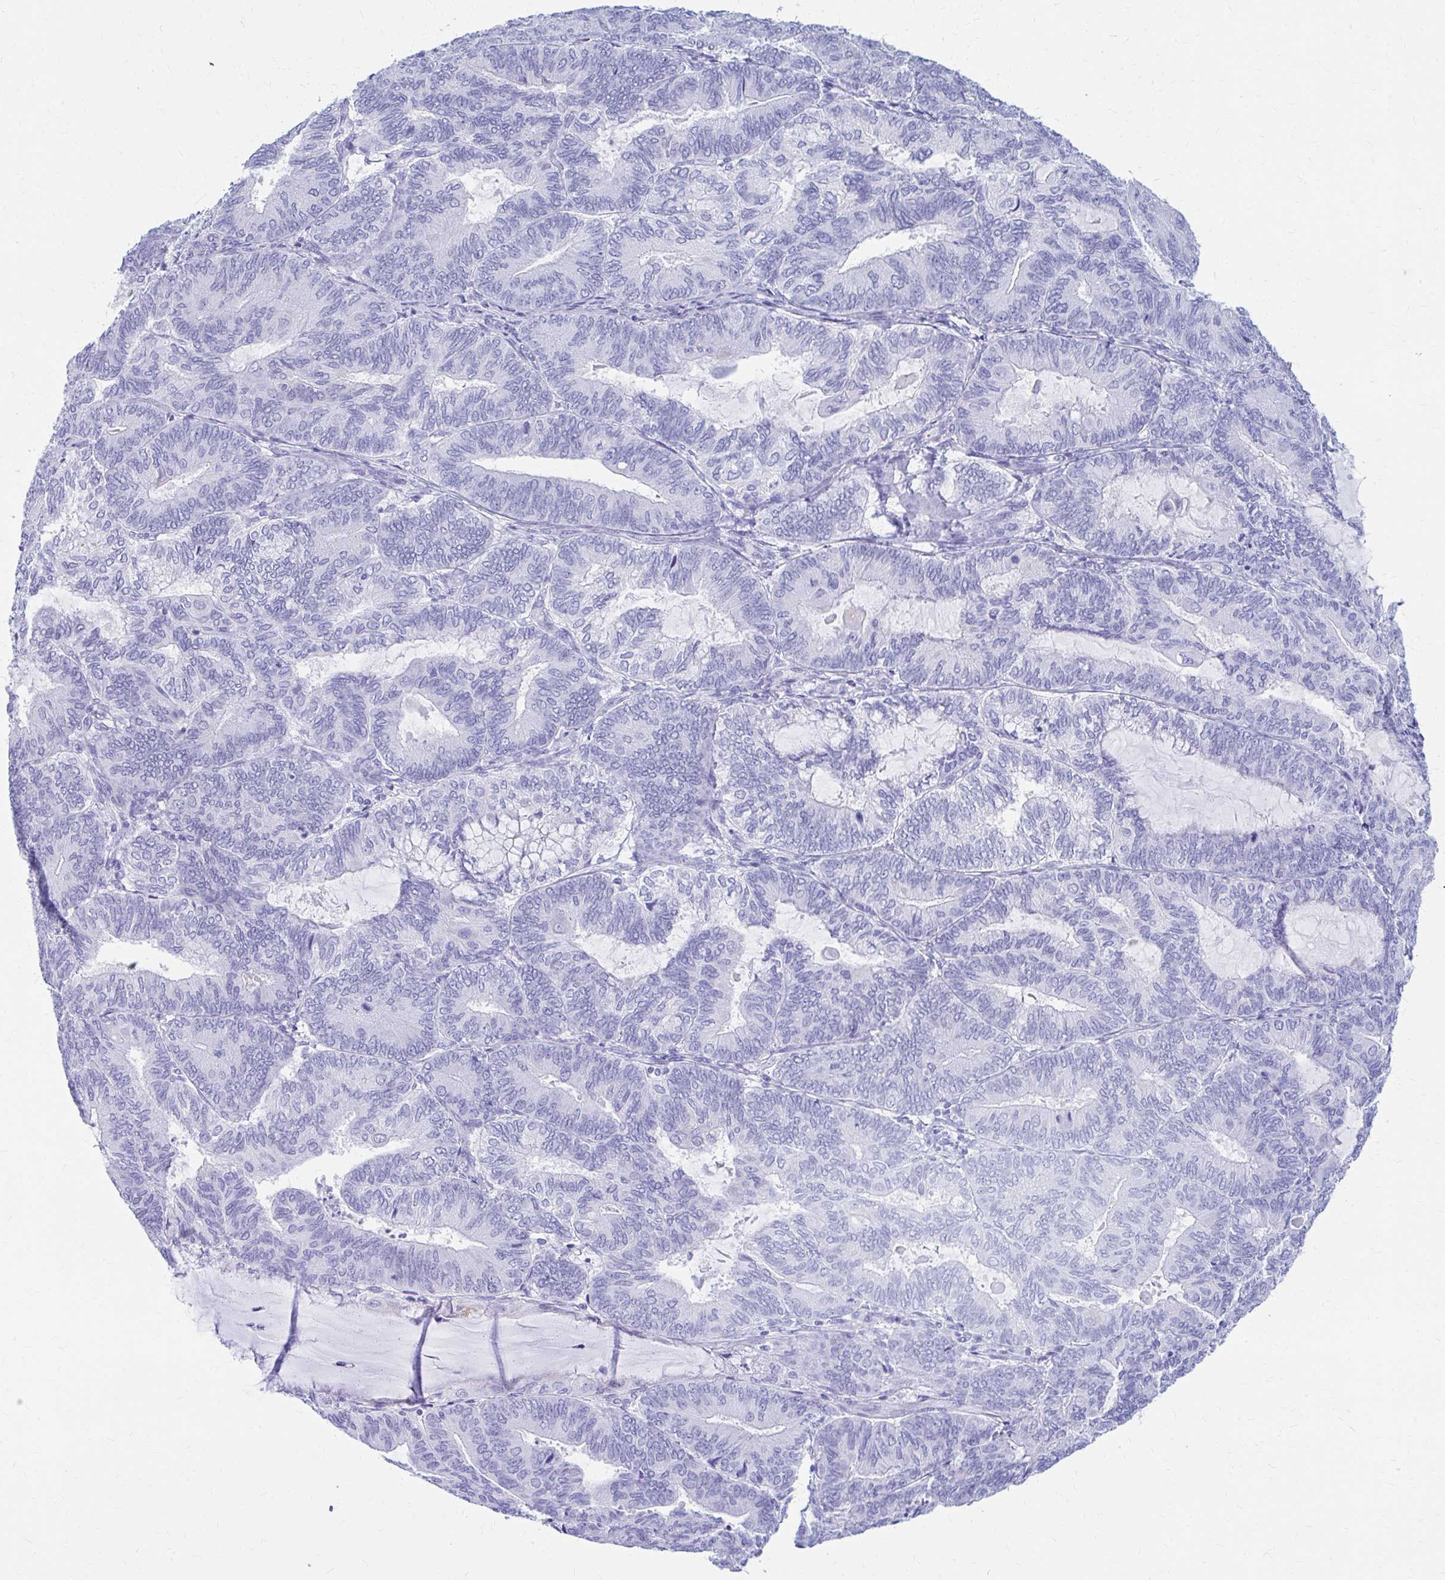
{"staining": {"intensity": "negative", "quantity": "none", "location": "none"}, "tissue": "endometrial cancer", "cell_type": "Tumor cells", "image_type": "cancer", "snomed": [{"axis": "morphology", "description": "Adenocarcinoma, NOS"}, {"axis": "topography", "description": "Endometrium"}], "caption": "DAB immunohistochemical staining of human adenocarcinoma (endometrial) demonstrates no significant staining in tumor cells. (DAB (3,3'-diaminobenzidine) IHC with hematoxylin counter stain).", "gene": "NSG2", "patient": {"sex": "female", "age": 81}}